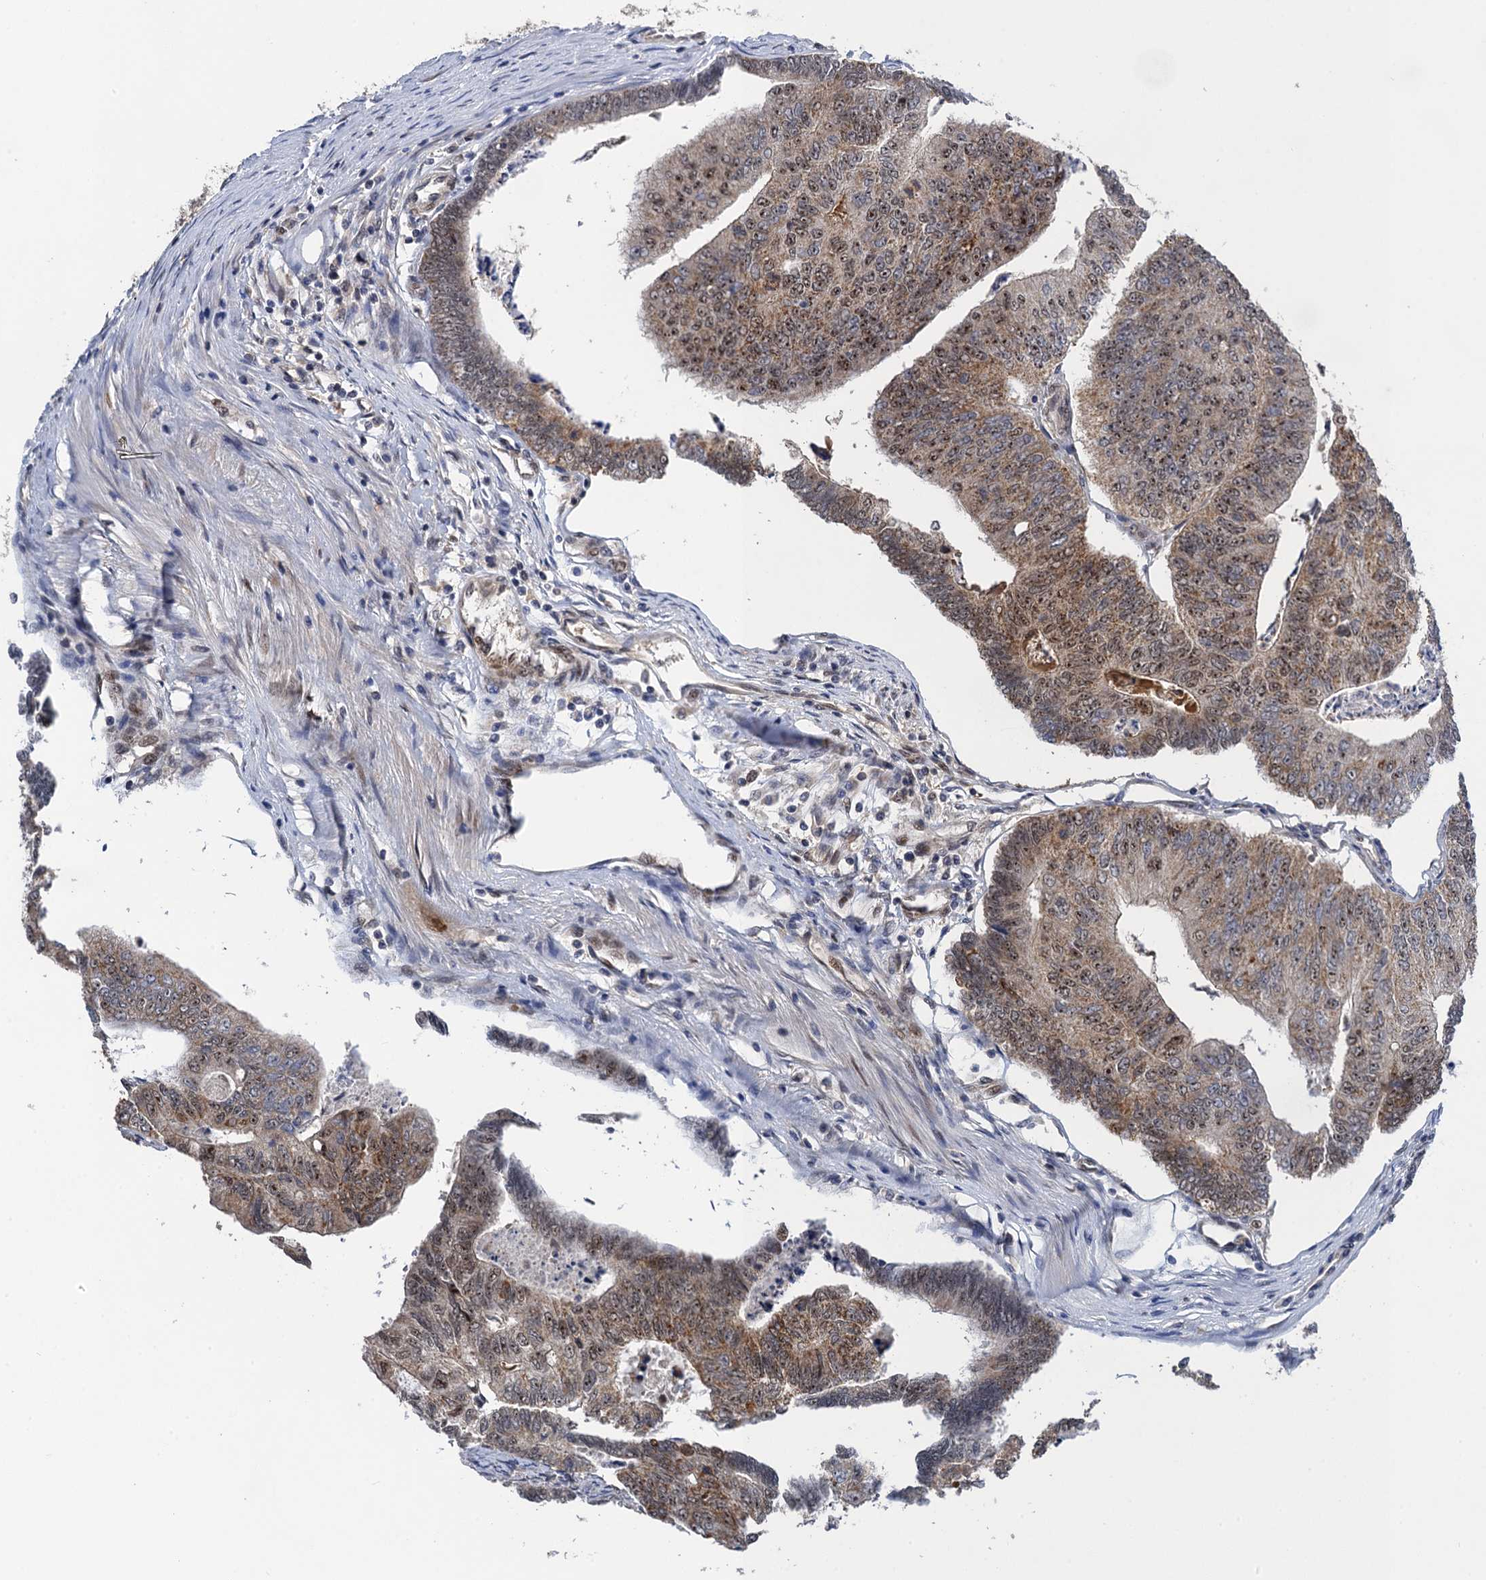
{"staining": {"intensity": "moderate", "quantity": ">75%", "location": "cytoplasmic/membranous,nuclear"}, "tissue": "colorectal cancer", "cell_type": "Tumor cells", "image_type": "cancer", "snomed": [{"axis": "morphology", "description": "Adenocarcinoma, NOS"}, {"axis": "topography", "description": "Colon"}], "caption": "Protein expression analysis of colorectal cancer (adenocarcinoma) shows moderate cytoplasmic/membranous and nuclear expression in about >75% of tumor cells.", "gene": "ZAR1L", "patient": {"sex": "female", "age": 67}}